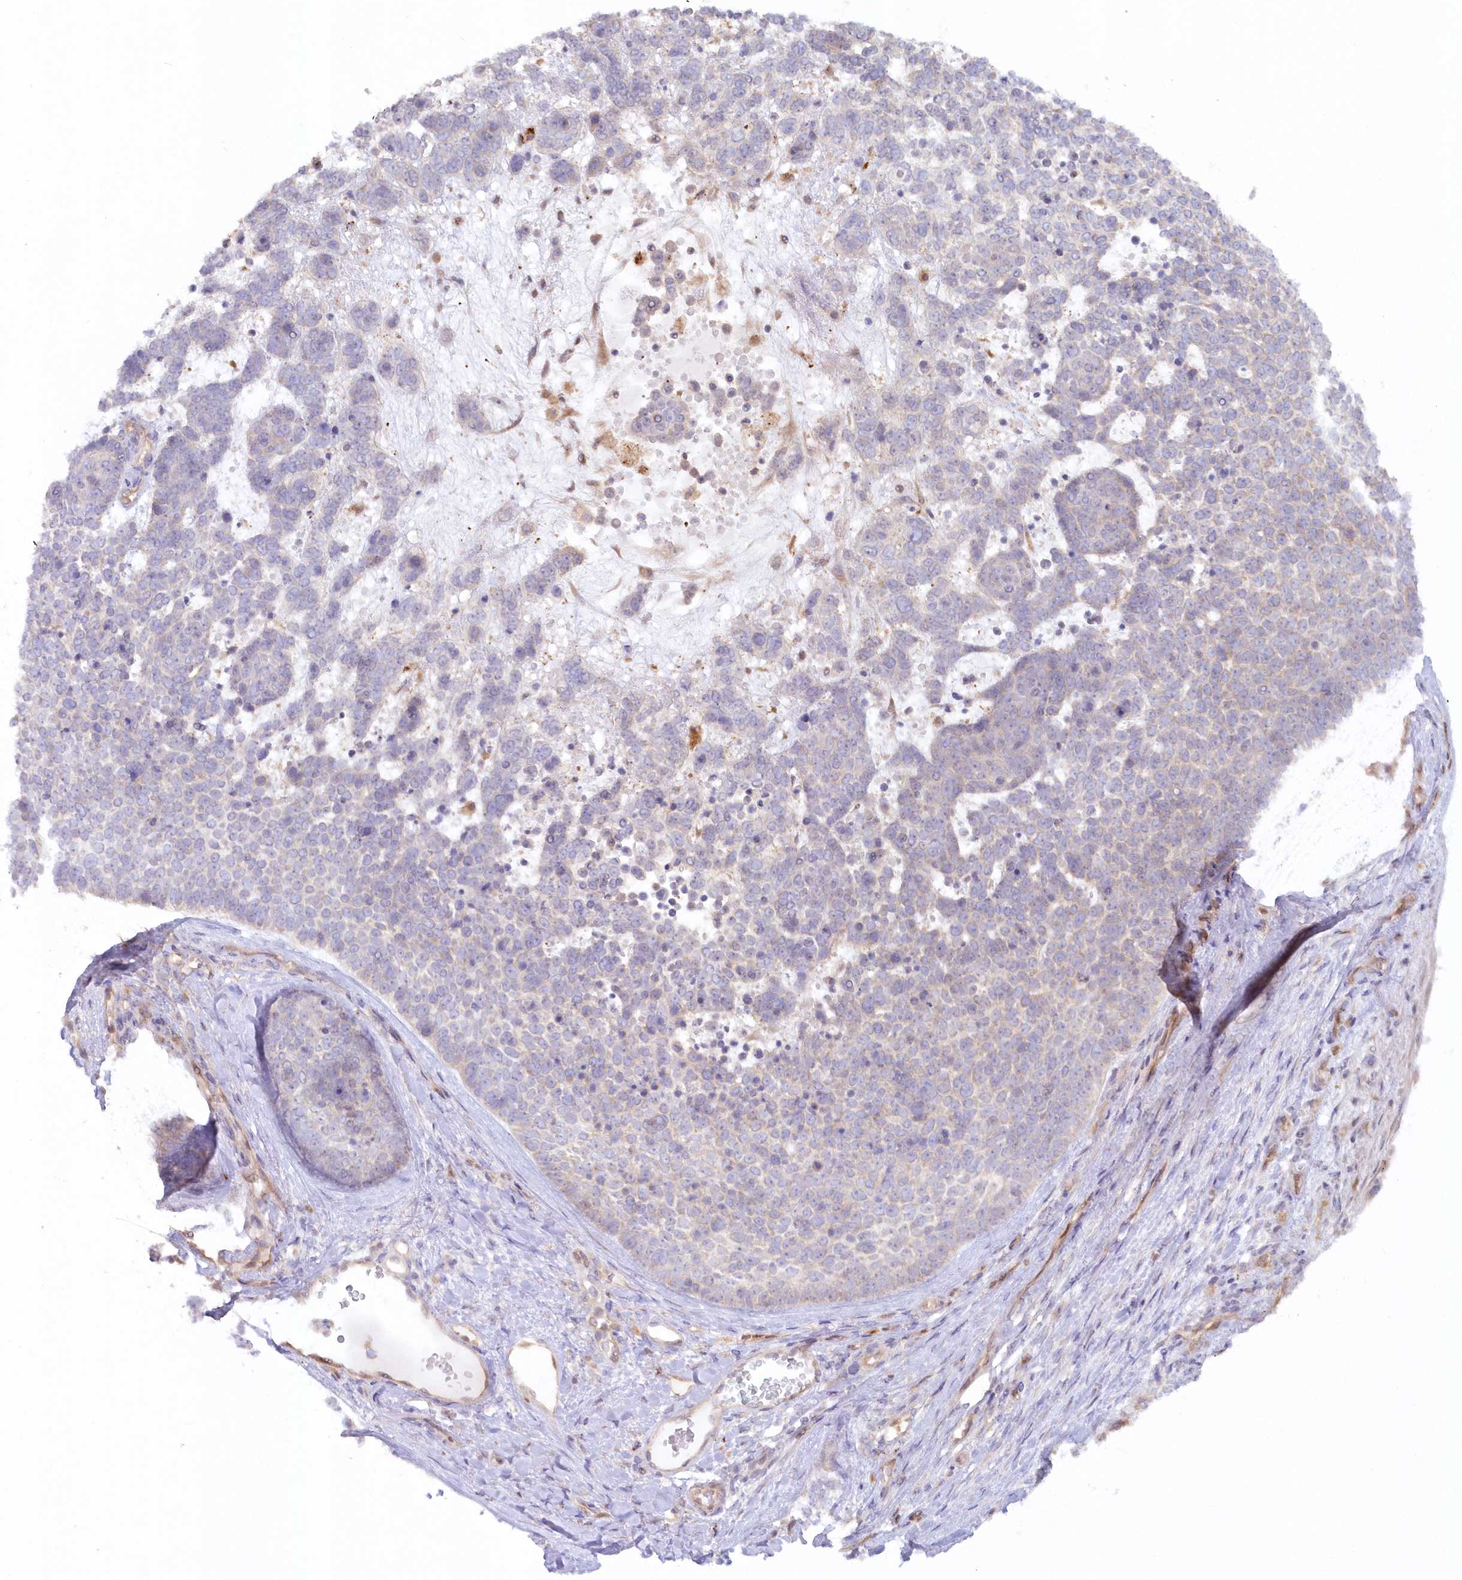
{"staining": {"intensity": "weak", "quantity": "25%-75%", "location": "cytoplasmic/membranous"}, "tissue": "skin cancer", "cell_type": "Tumor cells", "image_type": "cancer", "snomed": [{"axis": "morphology", "description": "Basal cell carcinoma"}, {"axis": "topography", "description": "Skin"}], "caption": "Protein expression analysis of skin cancer reveals weak cytoplasmic/membranous expression in approximately 25%-75% of tumor cells. Nuclei are stained in blue.", "gene": "GBE1", "patient": {"sex": "female", "age": 81}}